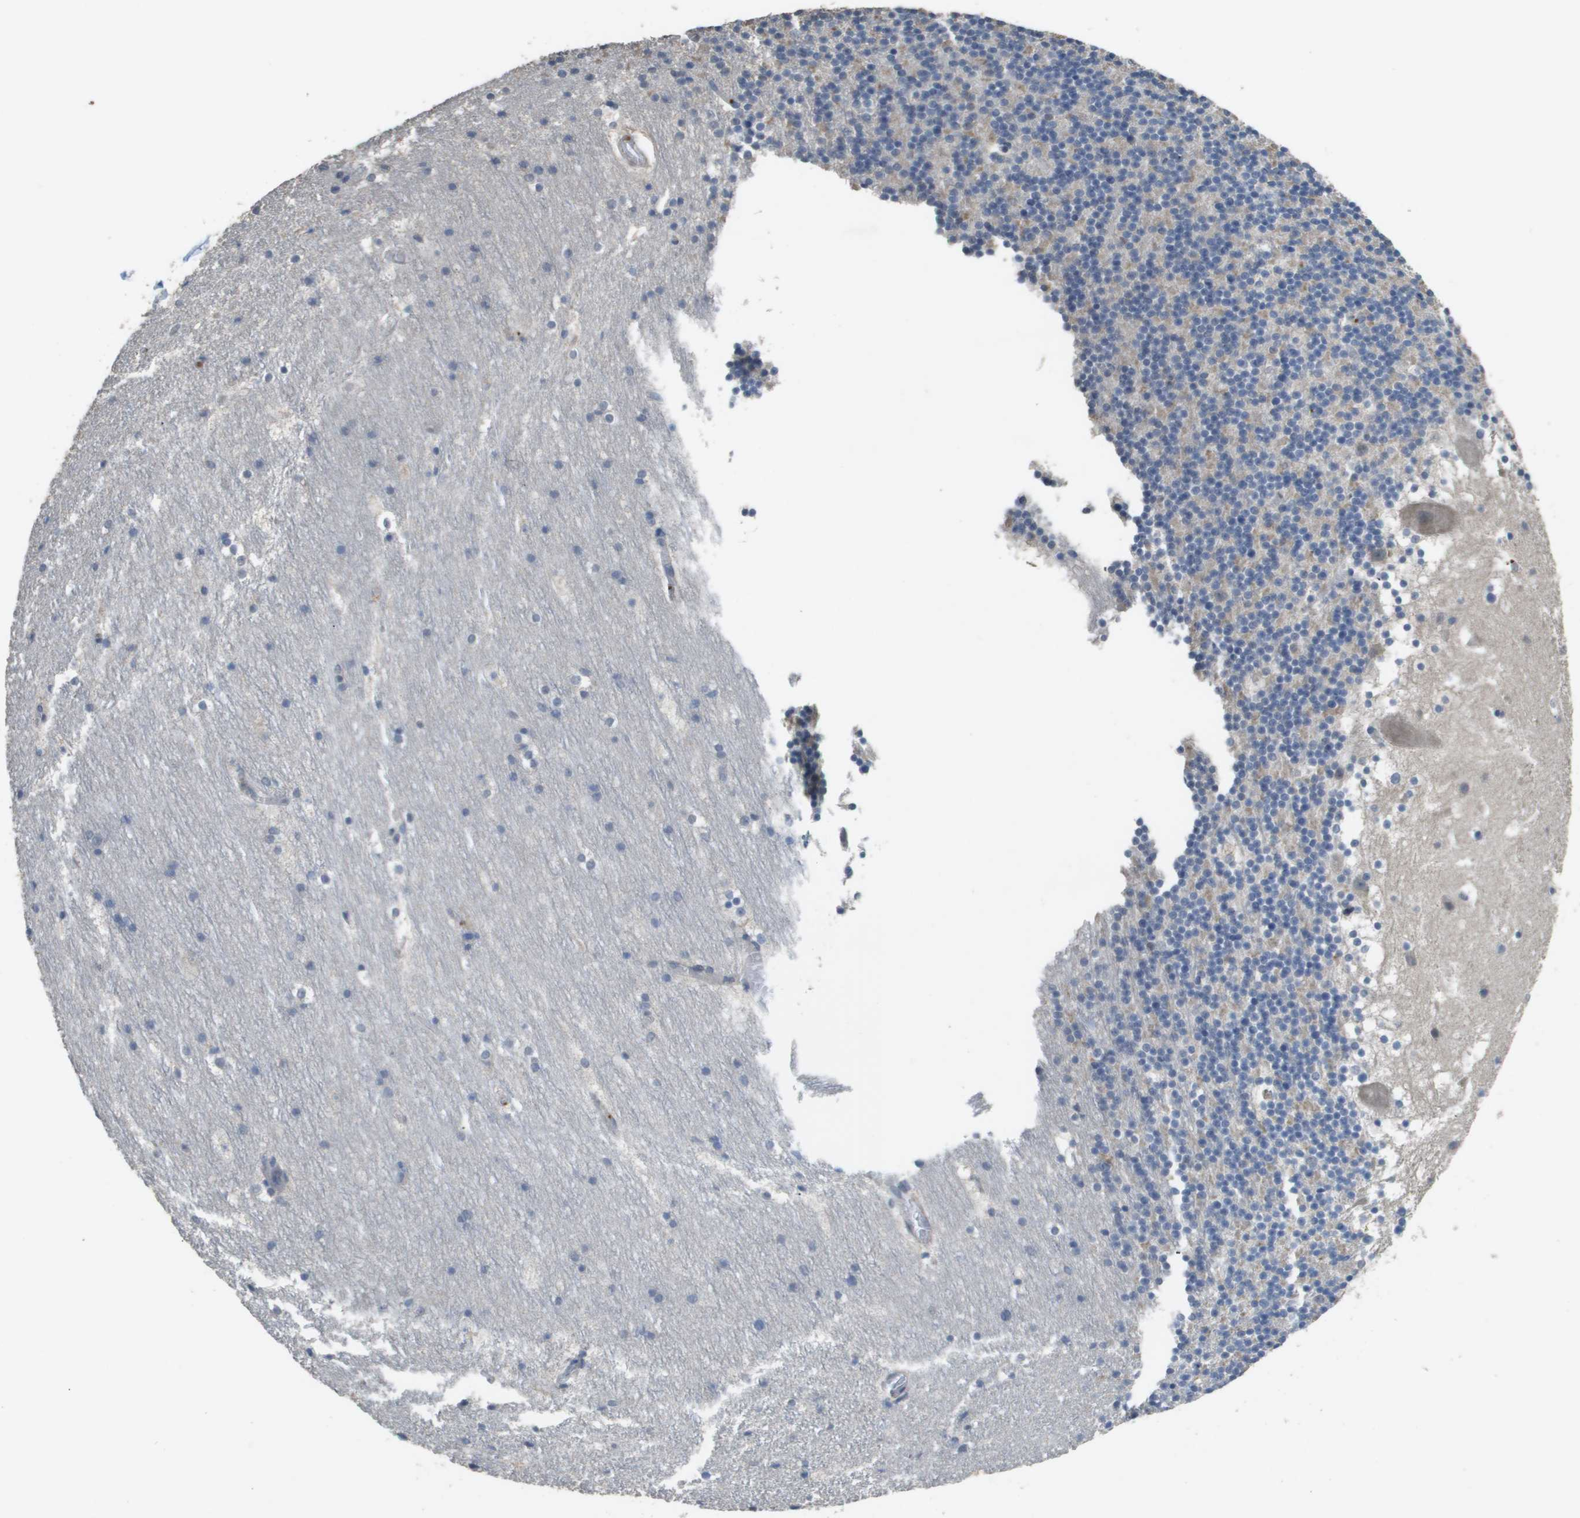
{"staining": {"intensity": "negative", "quantity": "none", "location": "none"}, "tissue": "cerebellum", "cell_type": "Cells in granular layer", "image_type": "normal", "snomed": [{"axis": "morphology", "description": "Normal tissue, NOS"}, {"axis": "topography", "description": "Cerebellum"}], "caption": "Immunohistochemical staining of normal human cerebellum exhibits no significant positivity in cells in granular layer. (DAB IHC visualized using brightfield microscopy, high magnification).", "gene": "RAB27B", "patient": {"sex": "male", "age": 45}}